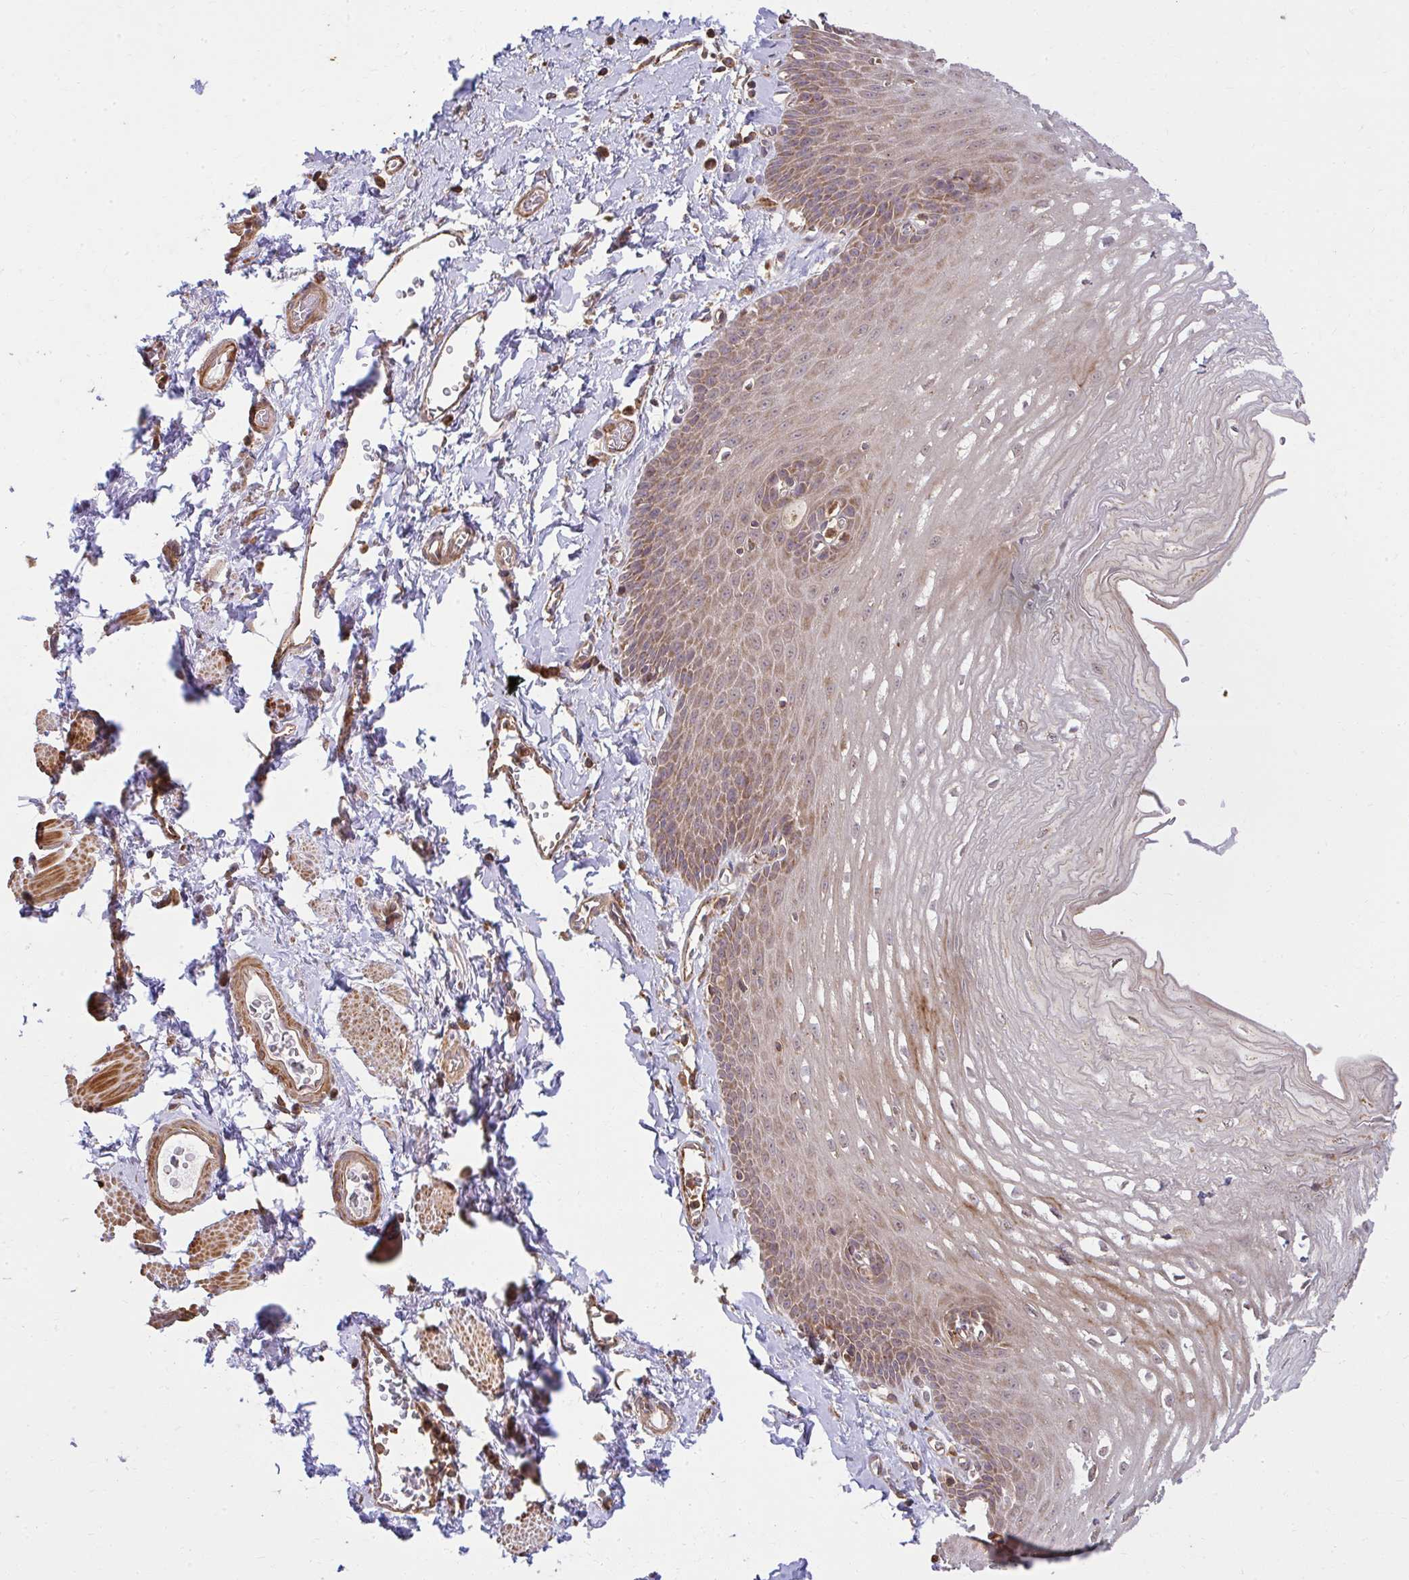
{"staining": {"intensity": "moderate", "quantity": ">75%", "location": "cytoplasmic/membranous"}, "tissue": "esophagus", "cell_type": "Squamous epithelial cells", "image_type": "normal", "snomed": [{"axis": "morphology", "description": "Normal tissue, NOS"}, {"axis": "topography", "description": "Esophagus"}], "caption": "A histopathology image showing moderate cytoplasmic/membranous expression in approximately >75% of squamous epithelial cells in unremarkable esophagus, as visualized by brown immunohistochemical staining.", "gene": "GNS", "patient": {"sex": "male", "age": 70}}